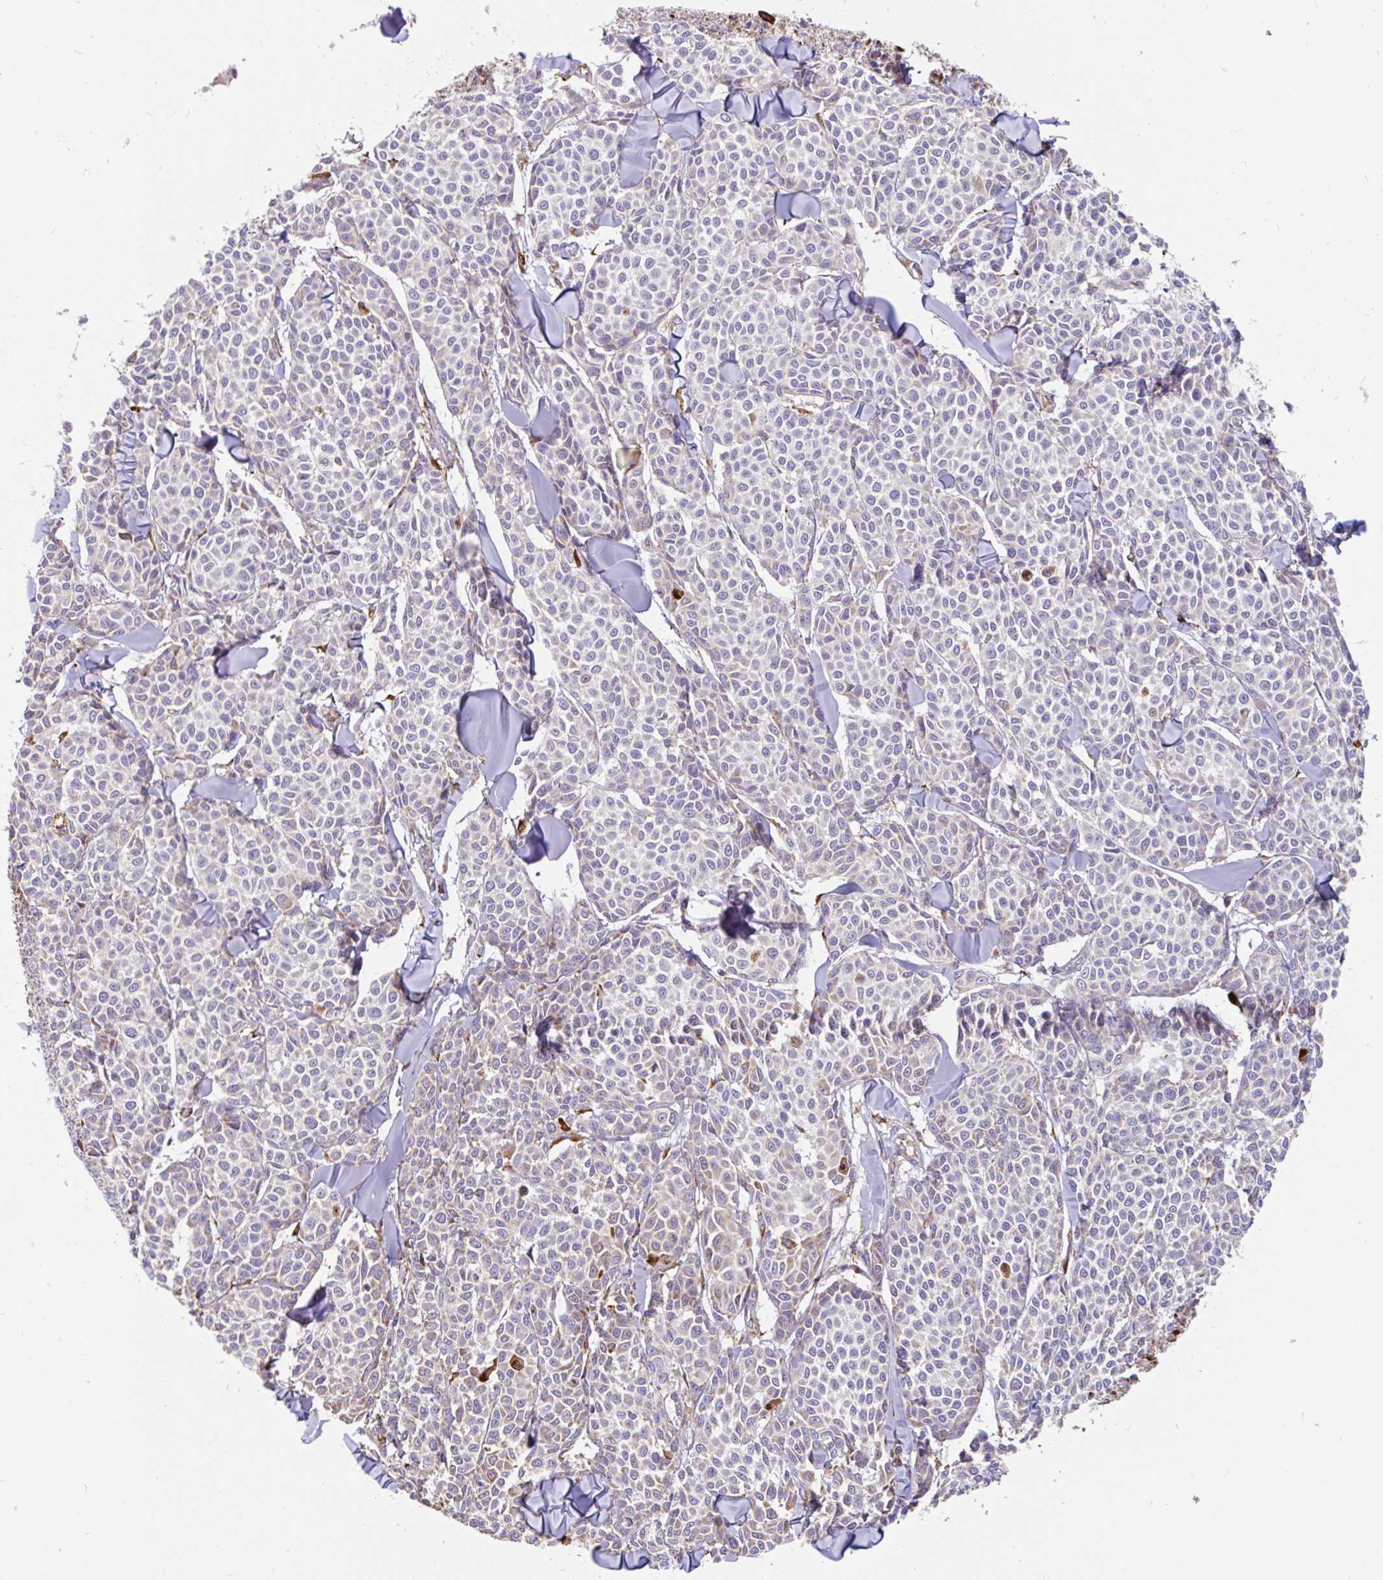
{"staining": {"intensity": "negative", "quantity": "none", "location": "none"}, "tissue": "melanoma", "cell_type": "Tumor cells", "image_type": "cancer", "snomed": [{"axis": "morphology", "description": "Malignant melanoma, NOS"}, {"axis": "topography", "description": "Skin"}], "caption": "High power microscopy micrograph of an immunohistochemistry (IHC) micrograph of melanoma, revealing no significant staining in tumor cells.", "gene": "EML5", "patient": {"sex": "male", "age": 46}}